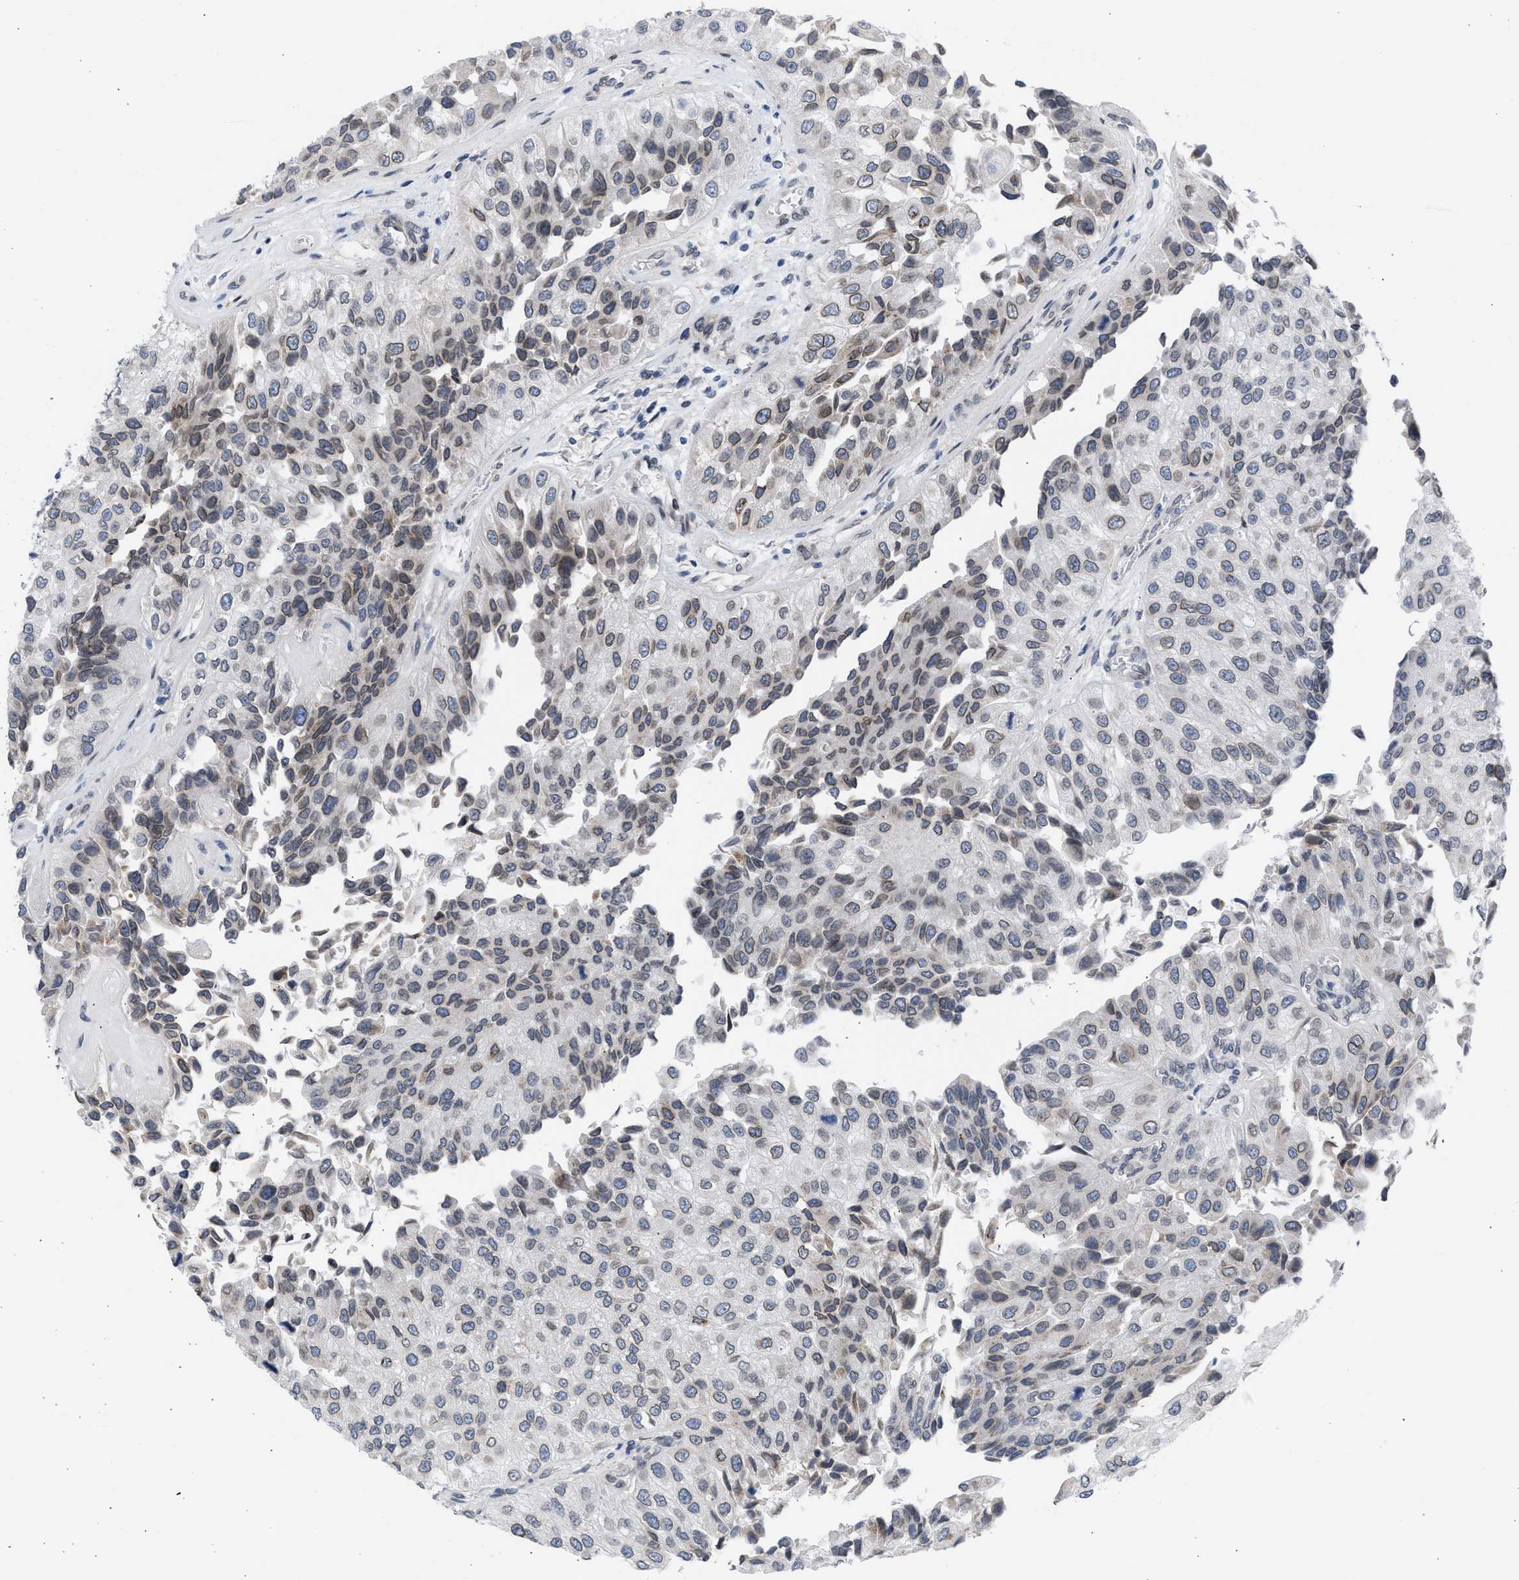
{"staining": {"intensity": "weak", "quantity": "25%-75%", "location": "cytoplasmic/membranous,nuclear"}, "tissue": "urothelial cancer", "cell_type": "Tumor cells", "image_type": "cancer", "snomed": [{"axis": "morphology", "description": "Urothelial carcinoma, High grade"}, {"axis": "topography", "description": "Kidney"}, {"axis": "topography", "description": "Urinary bladder"}], "caption": "Urothelial cancer tissue reveals weak cytoplasmic/membranous and nuclear staining in about 25%-75% of tumor cells, visualized by immunohistochemistry.", "gene": "NUP35", "patient": {"sex": "male", "age": 77}}